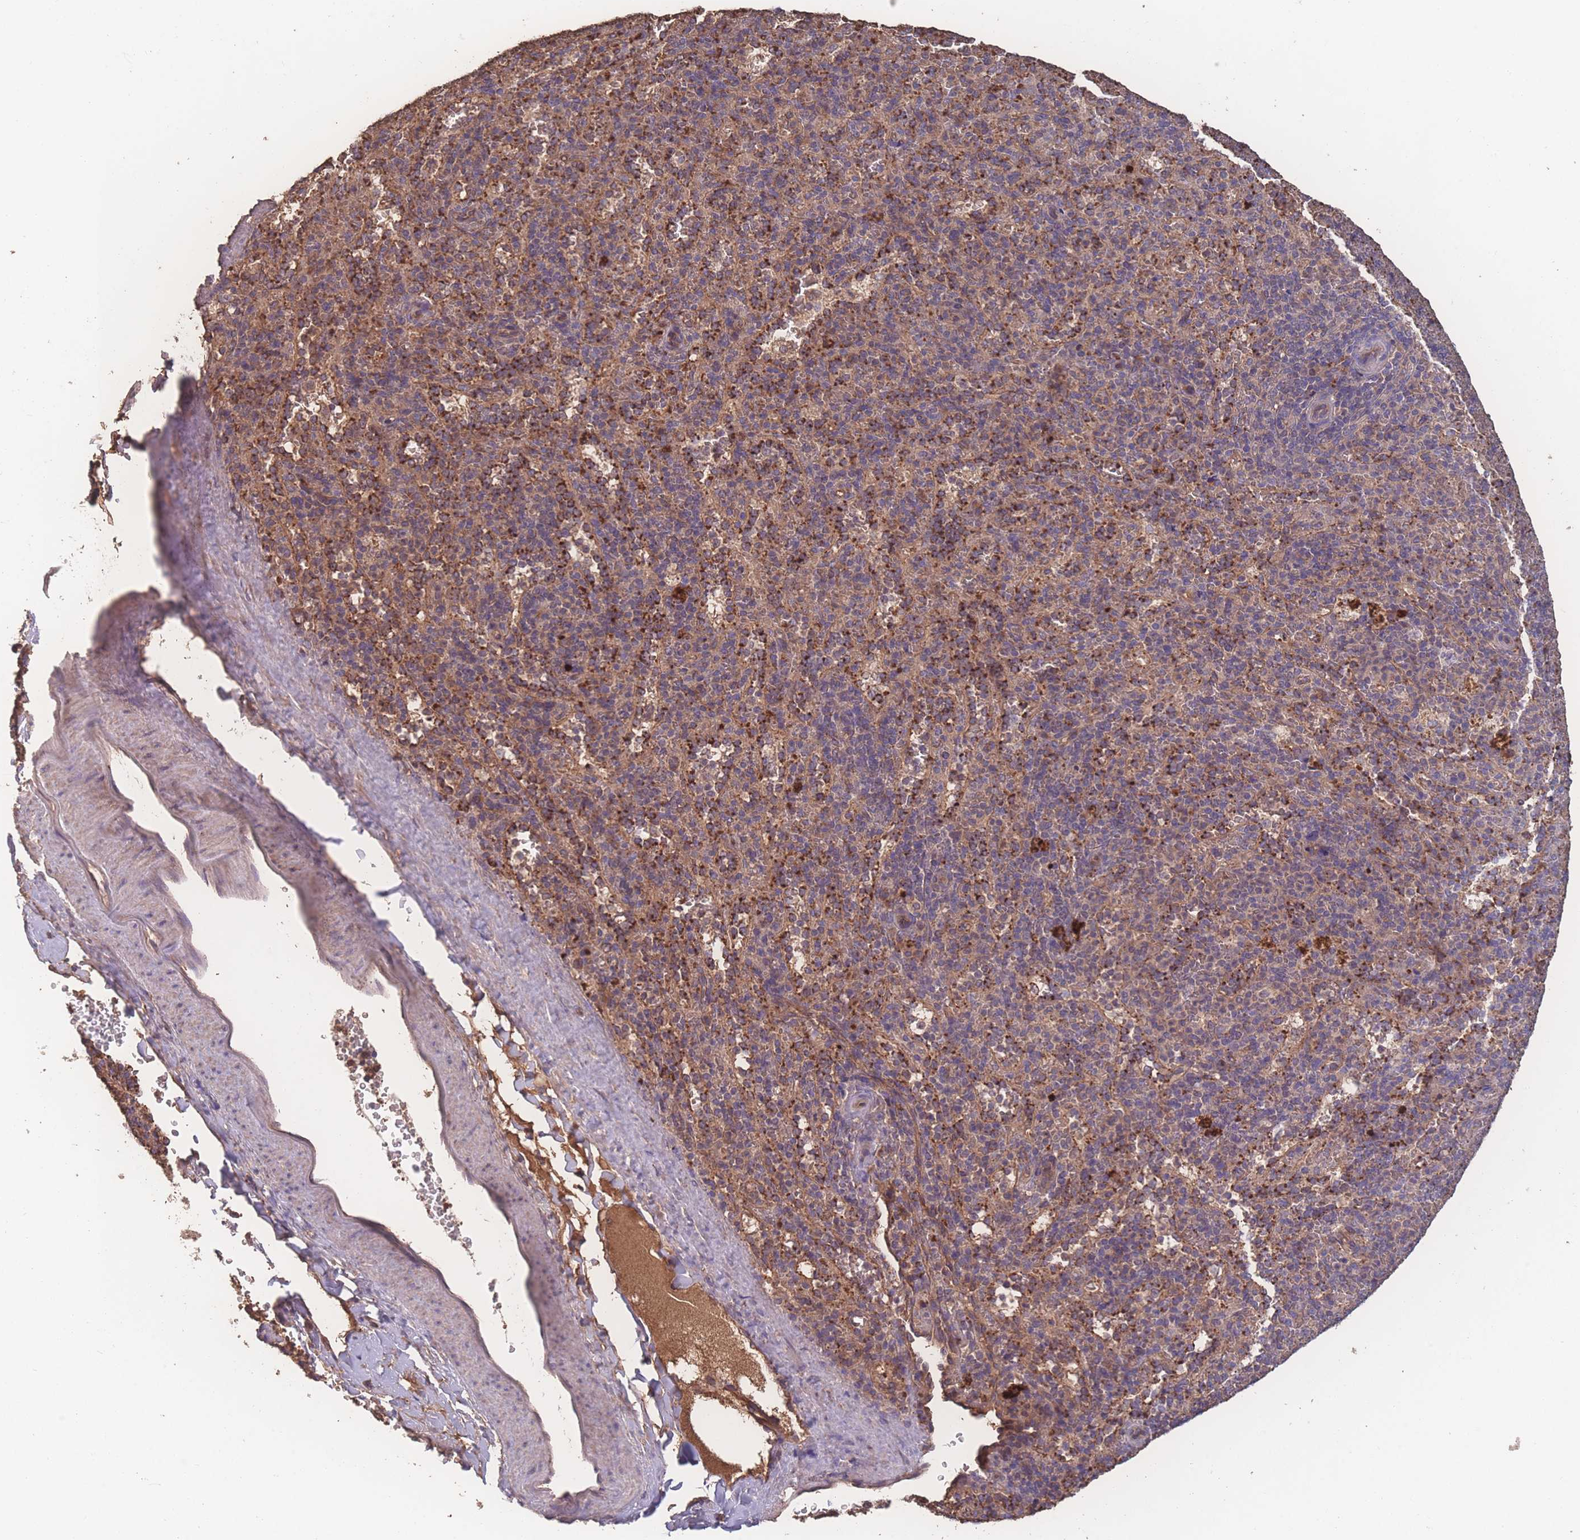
{"staining": {"intensity": "moderate", "quantity": "<25%", "location": "cytoplasmic/membranous"}, "tissue": "spleen", "cell_type": "Cells in red pulp", "image_type": "normal", "snomed": [{"axis": "morphology", "description": "Normal tissue, NOS"}, {"axis": "topography", "description": "Spleen"}], "caption": "Protein expression analysis of normal spleen displays moderate cytoplasmic/membranous positivity in approximately <25% of cells in red pulp. The staining was performed using DAB, with brown indicating positive protein expression. Nuclei are stained blue with hematoxylin.", "gene": "ATXN10", "patient": {"sex": "female", "age": 21}}